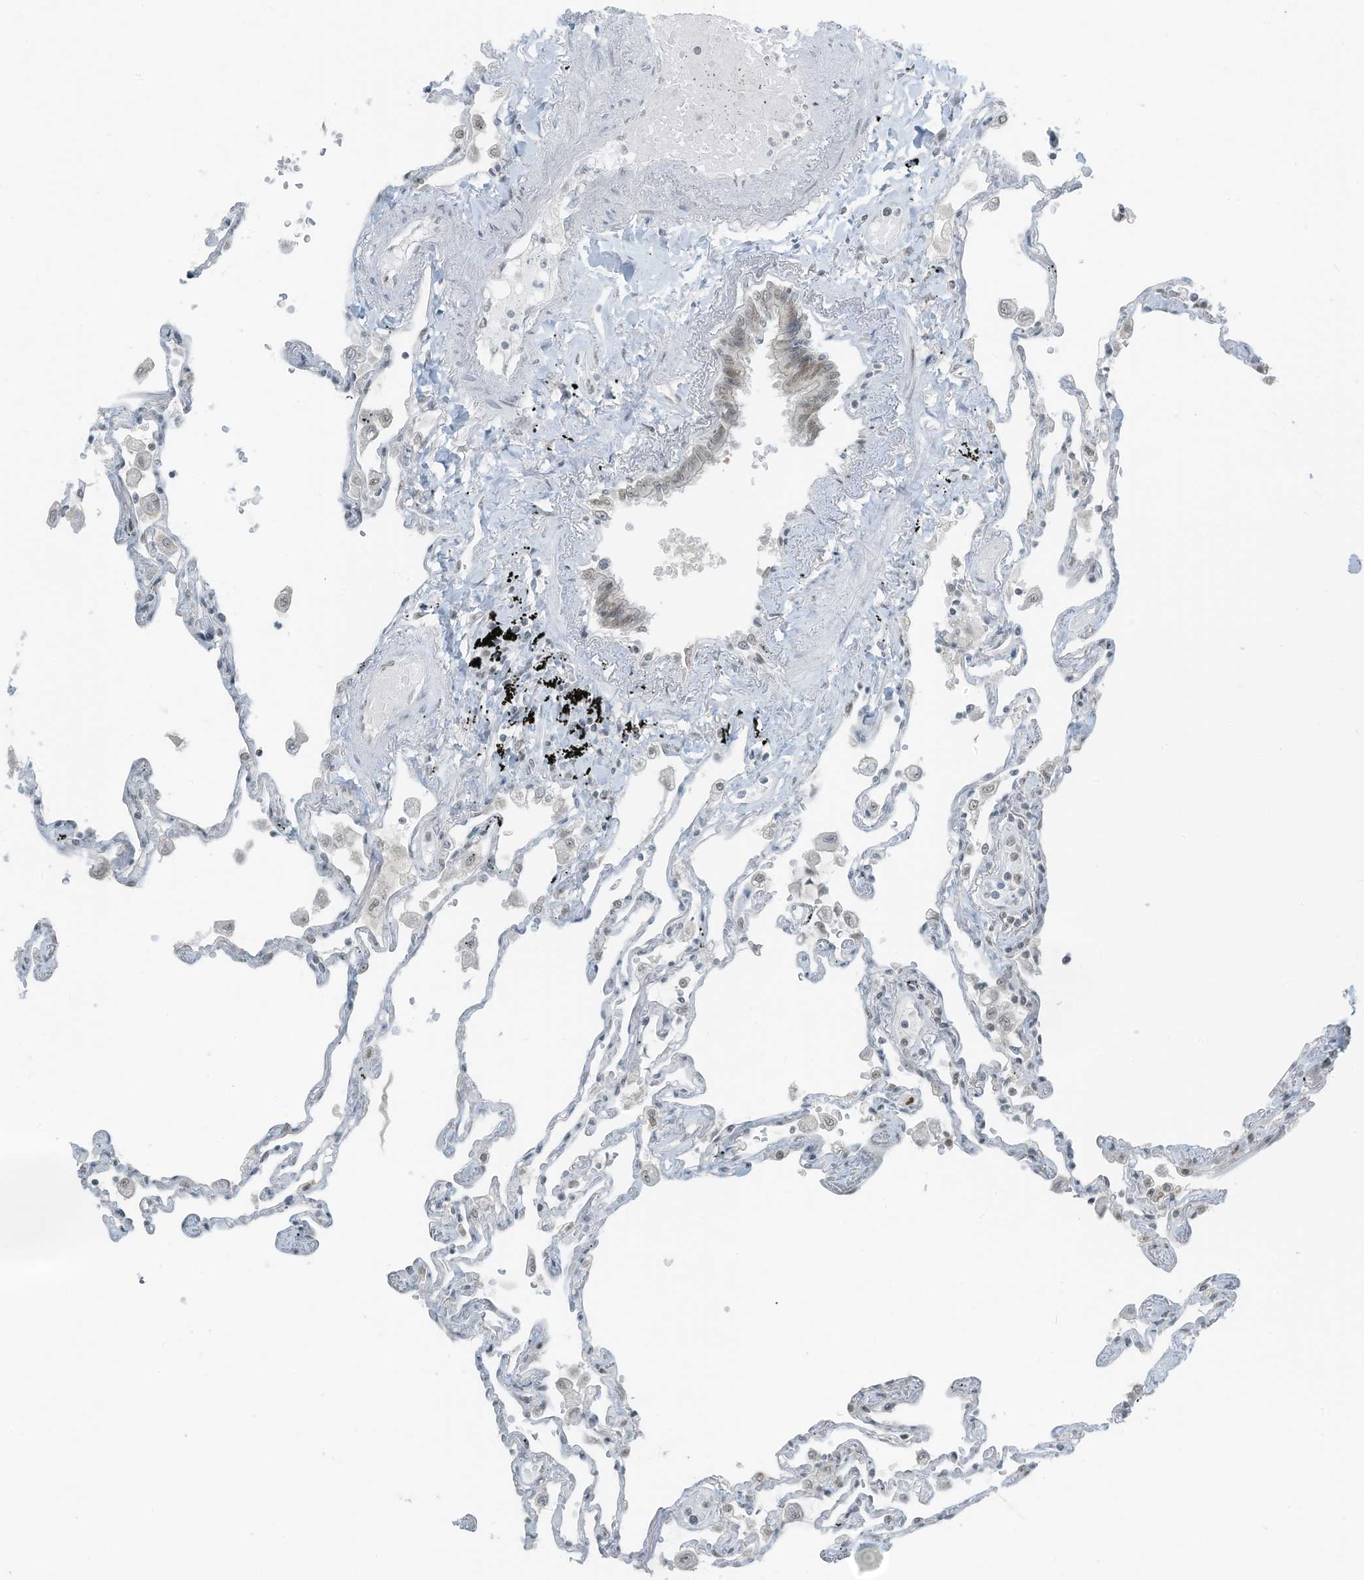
{"staining": {"intensity": "weak", "quantity": "25%-75%", "location": "nuclear"}, "tissue": "lung", "cell_type": "Alveolar cells", "image_type": "normal", "snomed": [{"axis": "morphology", "description": "Normal tissue, NOS"}, {"axis": "topography", "description": "Lung"}], "caption": "Brown immunohistochemical staining in normal human lung exhibits weak nuclear positivity in approximately 25%-75% of alveolar cells. (DAB (3,3'-diaminobenzidine) = brown stain, brightfield microscopy at high magnification).", "gene": "WRNIP1", "patient": {"sex": "female", "age": 67}}